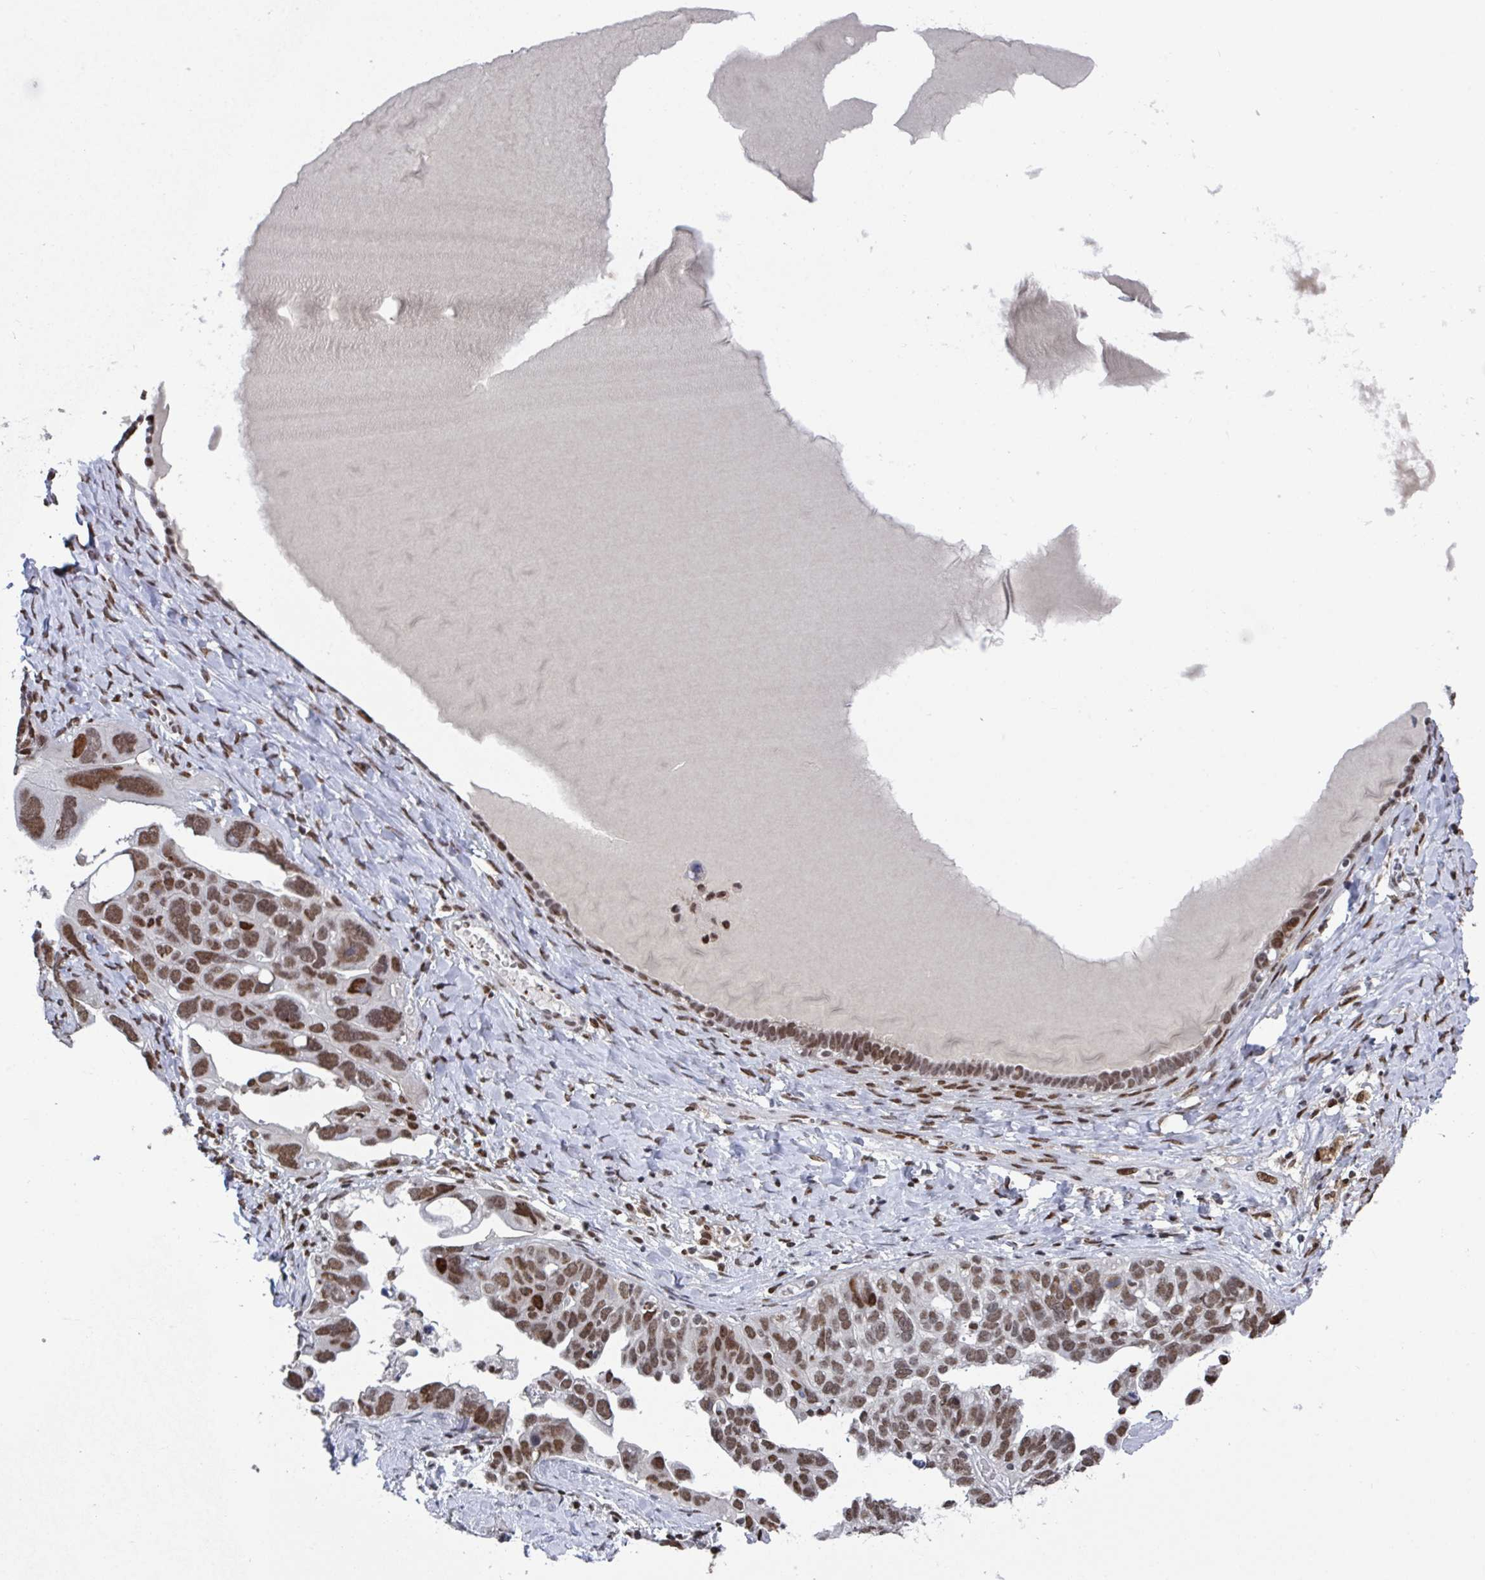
{"staining": {"intensity": "moderate", "quantity": ">75%", "location": "nuclear"}, "tissue": "ovarian cancer", "cell_type": "Tumor cells", "image_type": "cancer", "snomed": [{"axis": "morphology", "description": "Cystadenocarcinoma, serous, NOS"}, {"axis": "topography", "description": "Ovary"}], "caption": "Moderate nuclear positivity for a protein is present in approximately >75% of tumor cells of ovarian serous cystadenocarcinoma using IHC.", "gene": "ZNF607", "patient": {"sex": "female", "age": 79}}